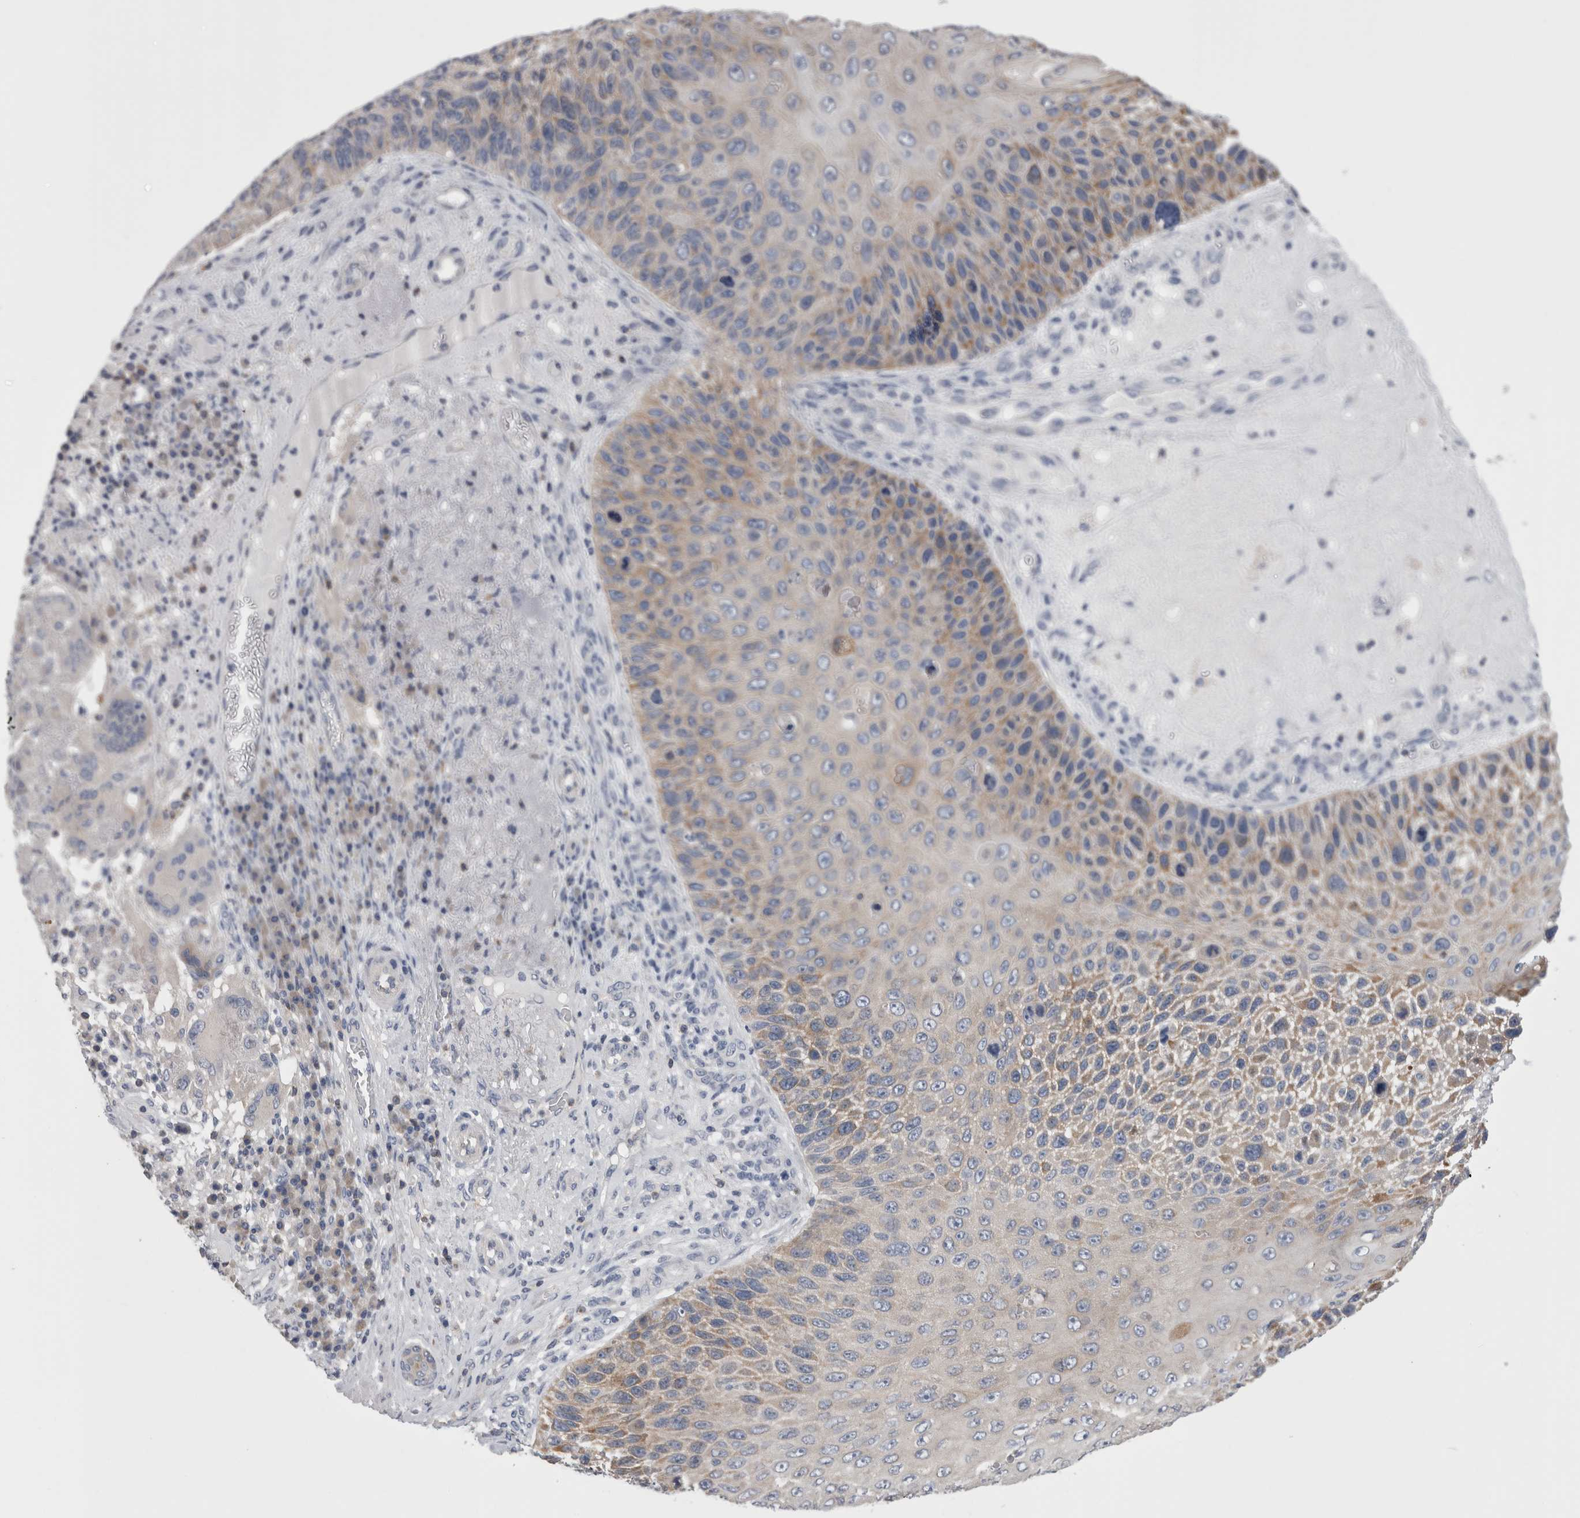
{"staining": {"intensity": "moderate", "quantity": "<25%", "location": "cytoplasmic/membranous"}, "tissue": "skin cancer", "cell_type": "Tumor cells", "image_type": "cancer", "snomed": [{"axis": "morphology", "description": "Squamous cell carcinoma, NOS"}, {"axis": "topography", "description": "Skin"}], "caption": "This photomicrograph reveals skin cancer stained with IHC to label a protein in brown. The cytoplasmic/membranous of tumor cells show moderate positivity for the protein. Nuclei are counter-stained blue.", "gene": "DCTN6", "patient": {"sex": "female", "age": 88}}